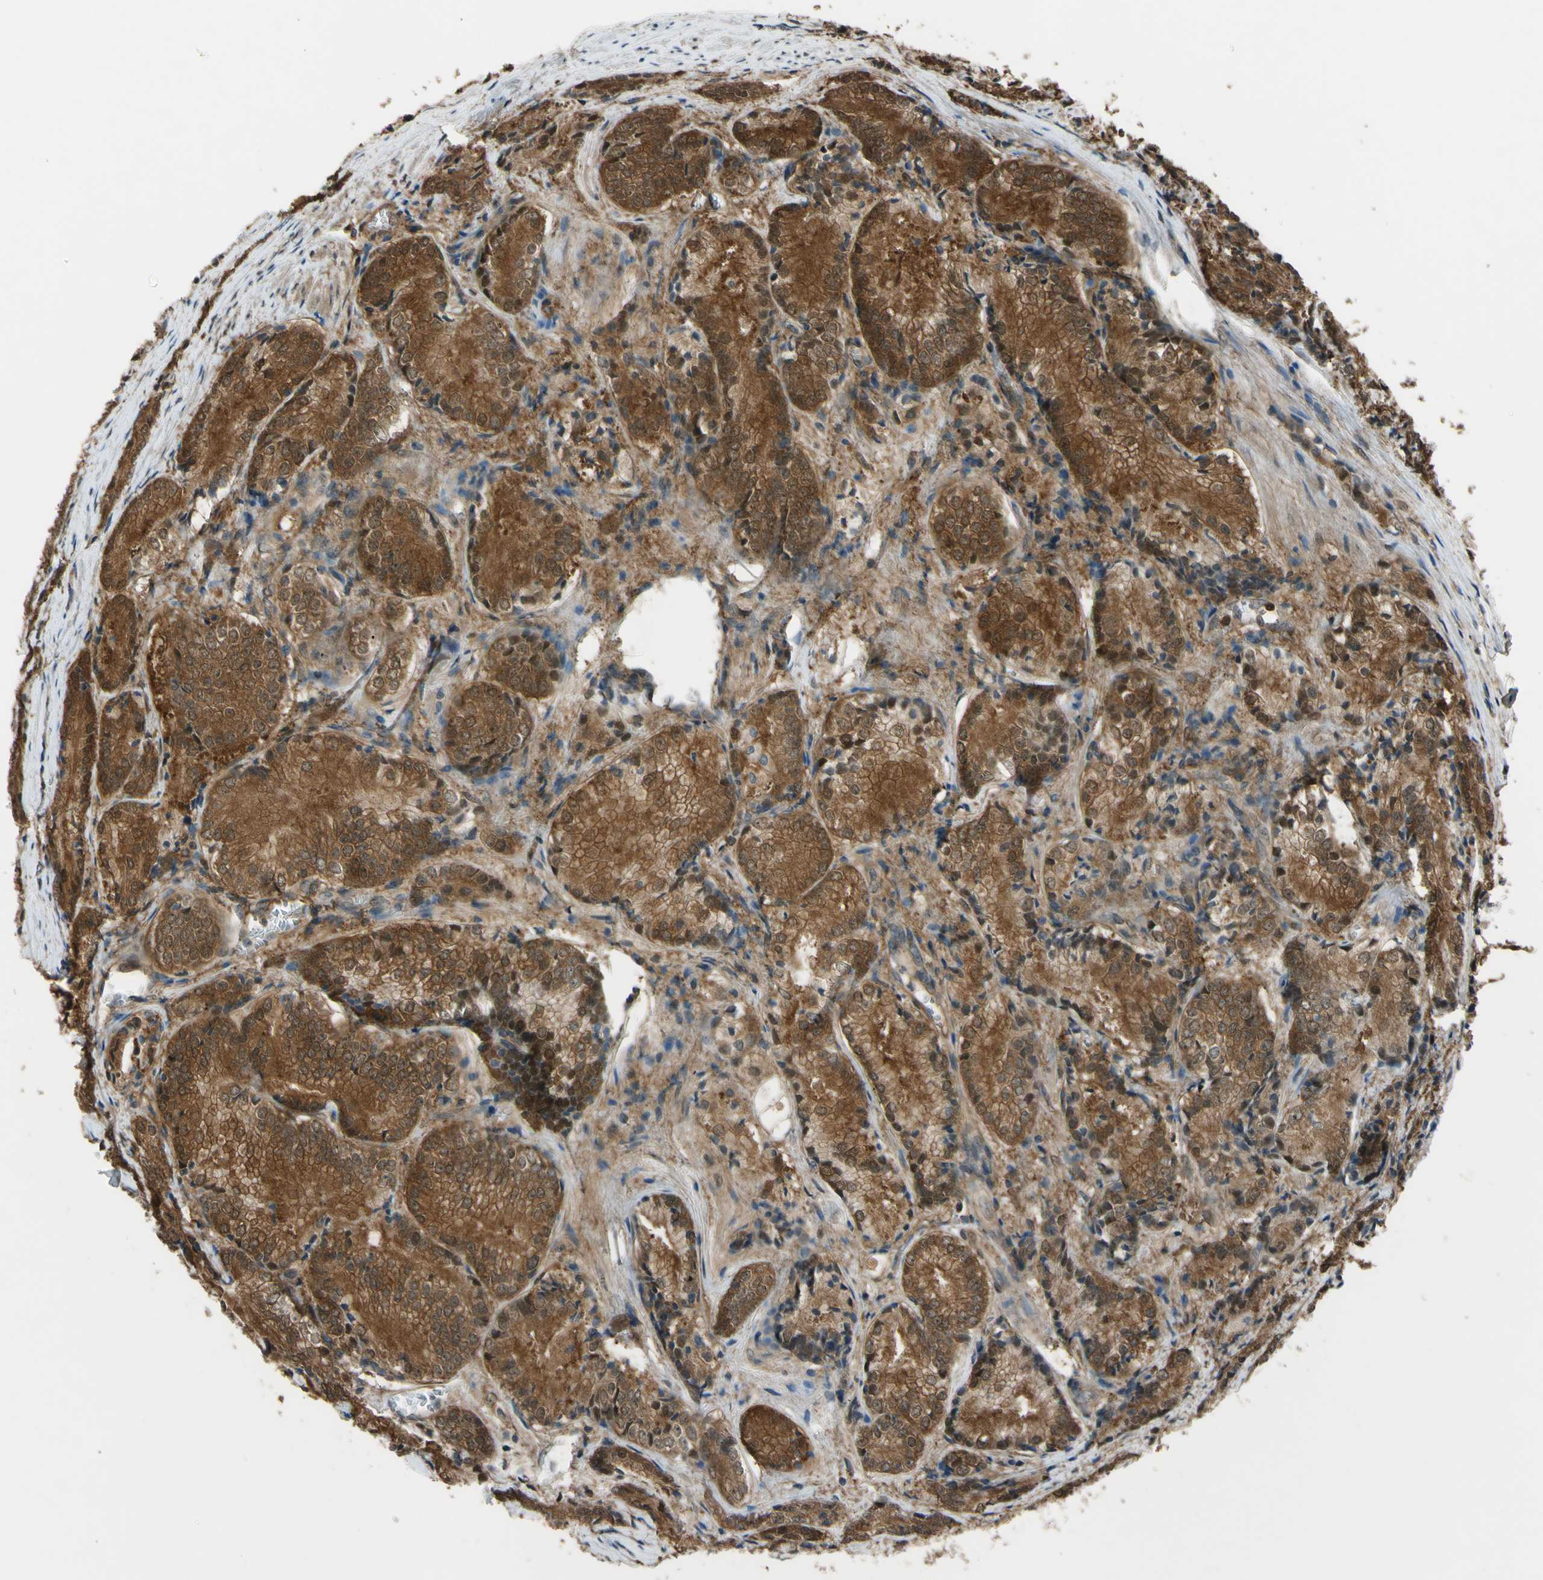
{"staining": {"intensity": "moderate", "quantity": ">75%", "location": "cytoplasmic/membranous"}, "tissue": "prostate cancer", "cell_type": "Tumor cells", "image_type": "cancer", "snomed": [{"axis": "morphology", "description": "Adenocarcinoma, Low grade"}, {"axis": "topography", "description": "Prostate"}], "caption": "A histopathology image showing moderate cytoplasmic/membranous staining in about >75% of tumor cells in prostate cancer, as visualized by brown immunohistochemical staining.", "gene": "YWHAQ", "patient": {"sex": "male", "age": 60}}